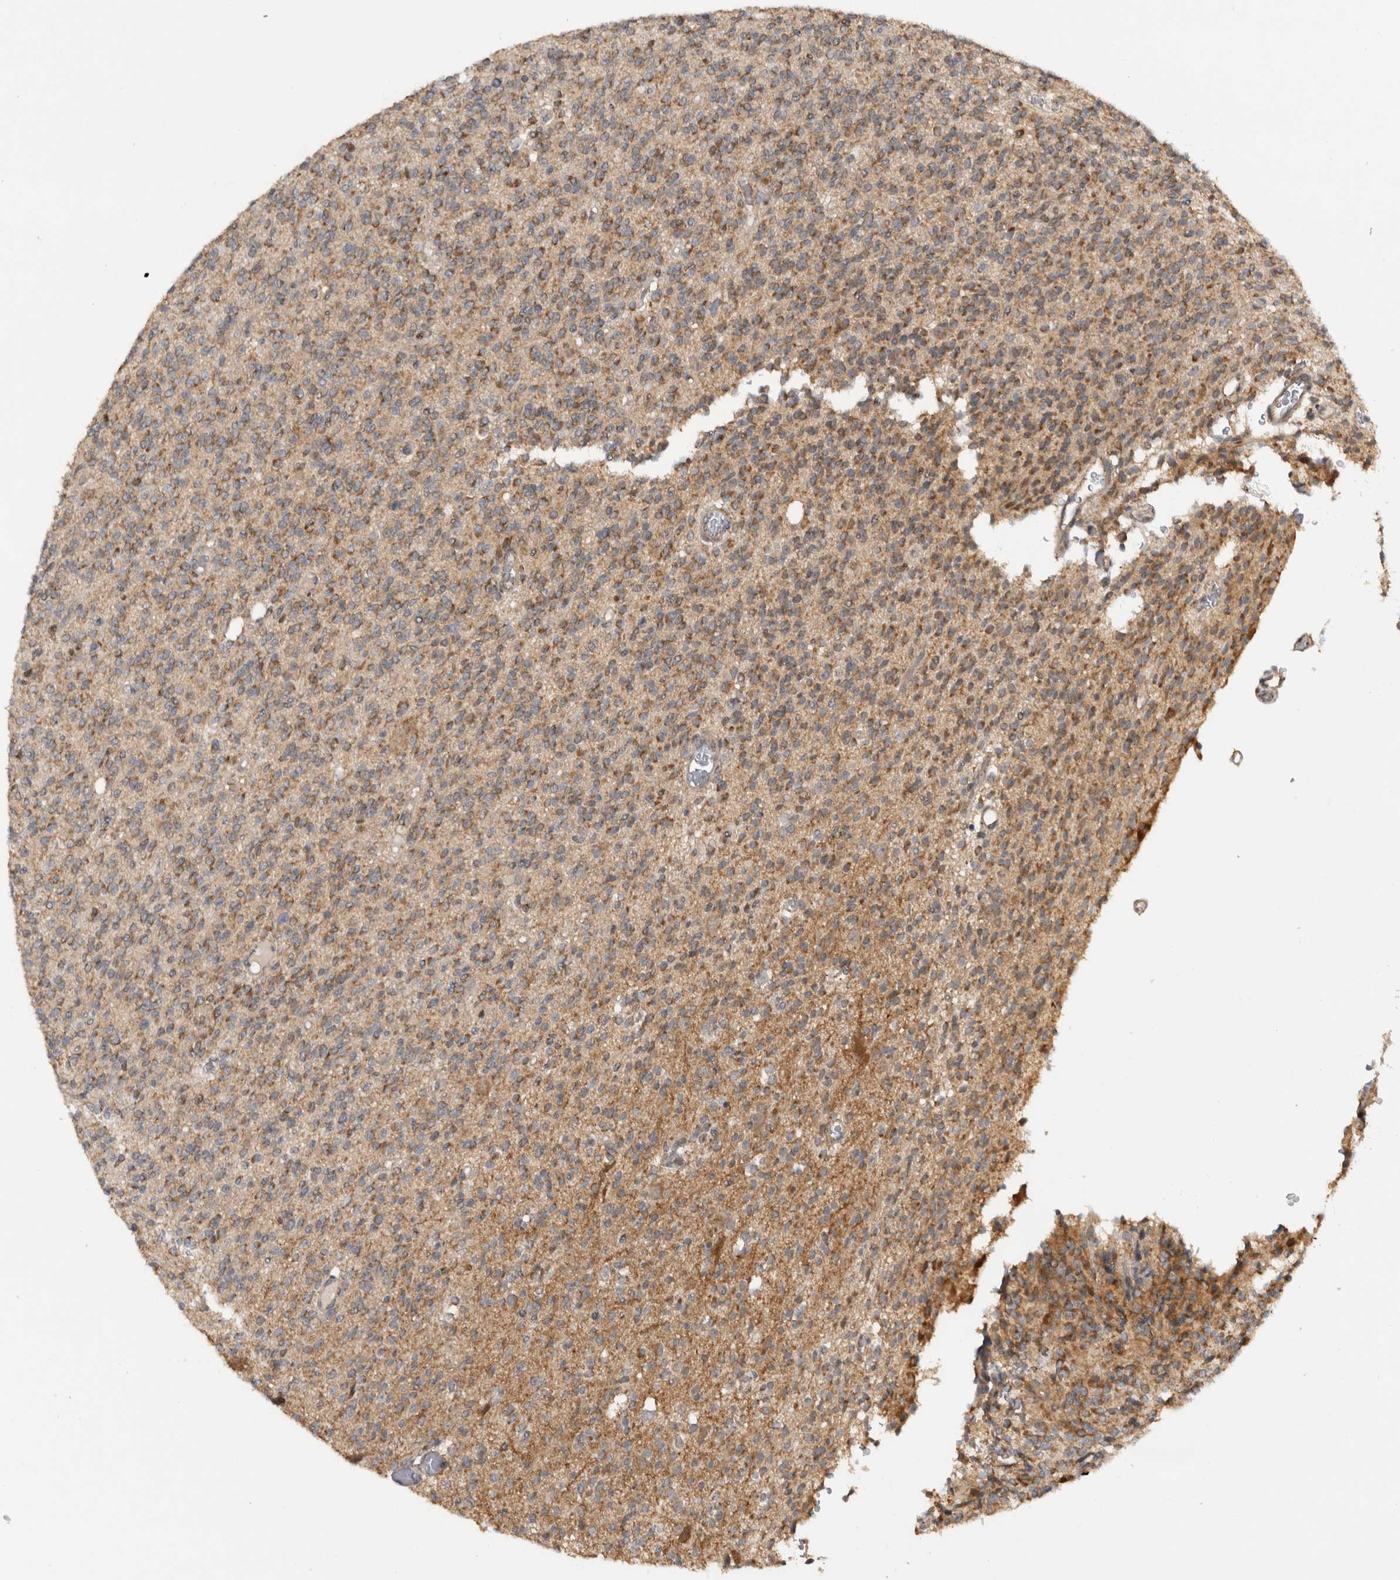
{"staining": {"intensity": "moderate", "quantity": ">75%", "location": "cytoplasmic/membranous"}, "tissue": "glioma", "cell_type": "Tumor cells", "image_type": "cancer", "snomed": [{"axis": "morphology", "description": "Glioma, malignant, High grade"}, {"axis": "topography", "description": "Brain"}], "caption": "Malignant glioma (high-grade) stained with DAB IHC demonstrates medium levels of moderate cytoplasmic/membranous expression in approximately >75% of tumor cells.", "gene": "KCNIP1", "patient": {"sex": "male", "age": 34}}